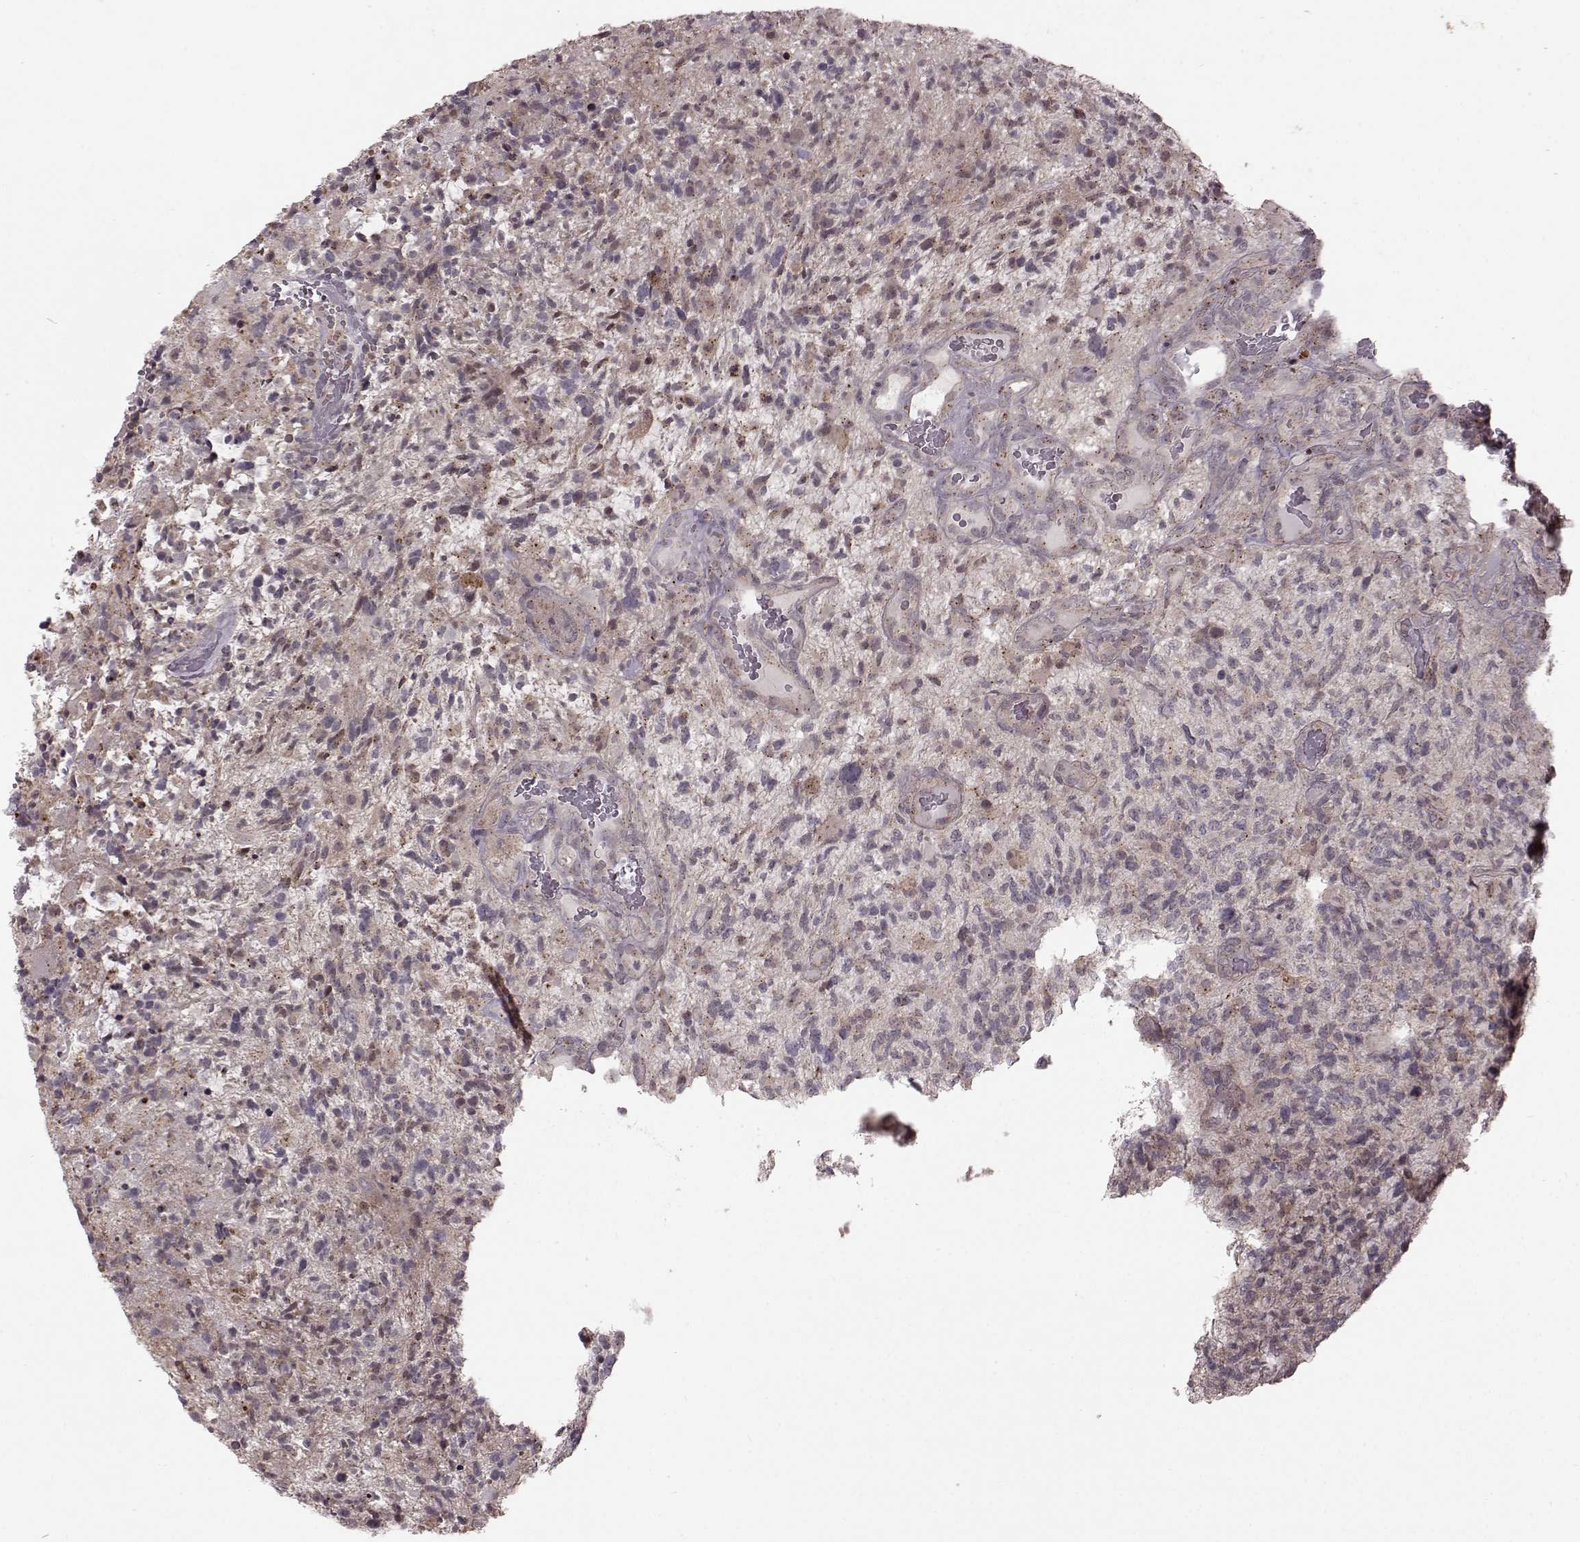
{"staining": {"intensity": "weak", "quantity": "25%-75%", "location": "cytoplasmic/membranous"}, "tissue": "glioma", "cell_type": "Tumor cells", "image_type": "cancer", "snomed": [{"axis": "morphology", "description": "Glioma, malignant, High grade"}, {"axis": "topography", "description": "Brain"}], "caption": "Malignant high-grade glioma stained with a protein marker exhibits weak staining in tumor cells.", "gene": "GSS", "patient": {"sex": "female", "age": 71}}